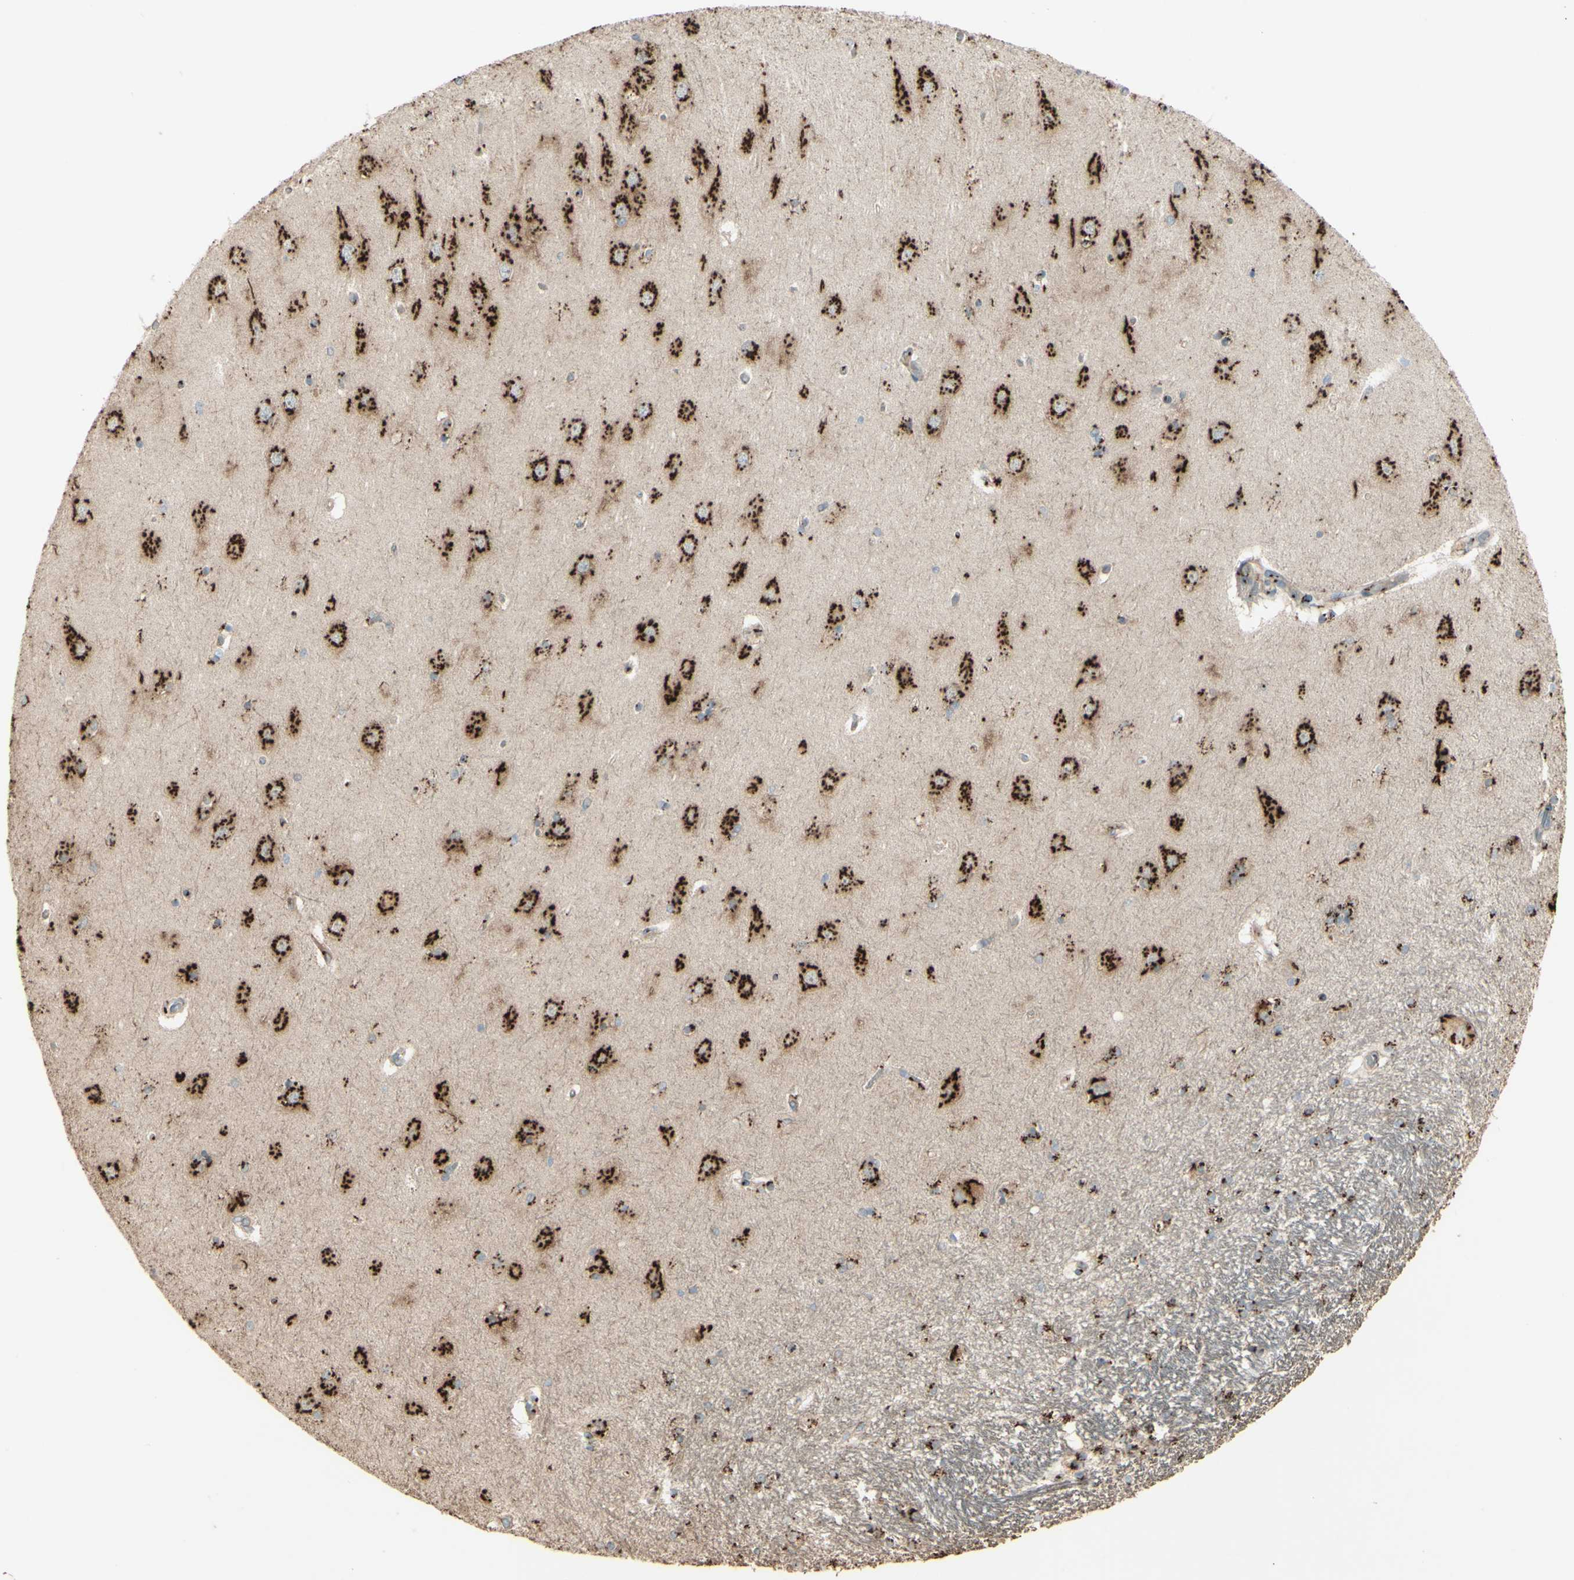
{"staining": {"intensity": "moderate", "quantity": ">75%", "location": "cytoplasmic/membranous"}, "tissue": "hippocampus", "cell_type": "Glial cells", "image_type": "normal", "snomed": [{"axis": "morphology", "description": "Normal tissue, NOS"}, {"axis": "topography", "description": "Hippocampus"}], "caption": "Immunohistochemical staining of unremarkable human hippocampus demonstrates >75% levels of moderate cytoplasmic/membranous protein staining in about >75% of glial cells.", "gene": "BPNT2", "patient": {"sex": "female", "age": 54}}